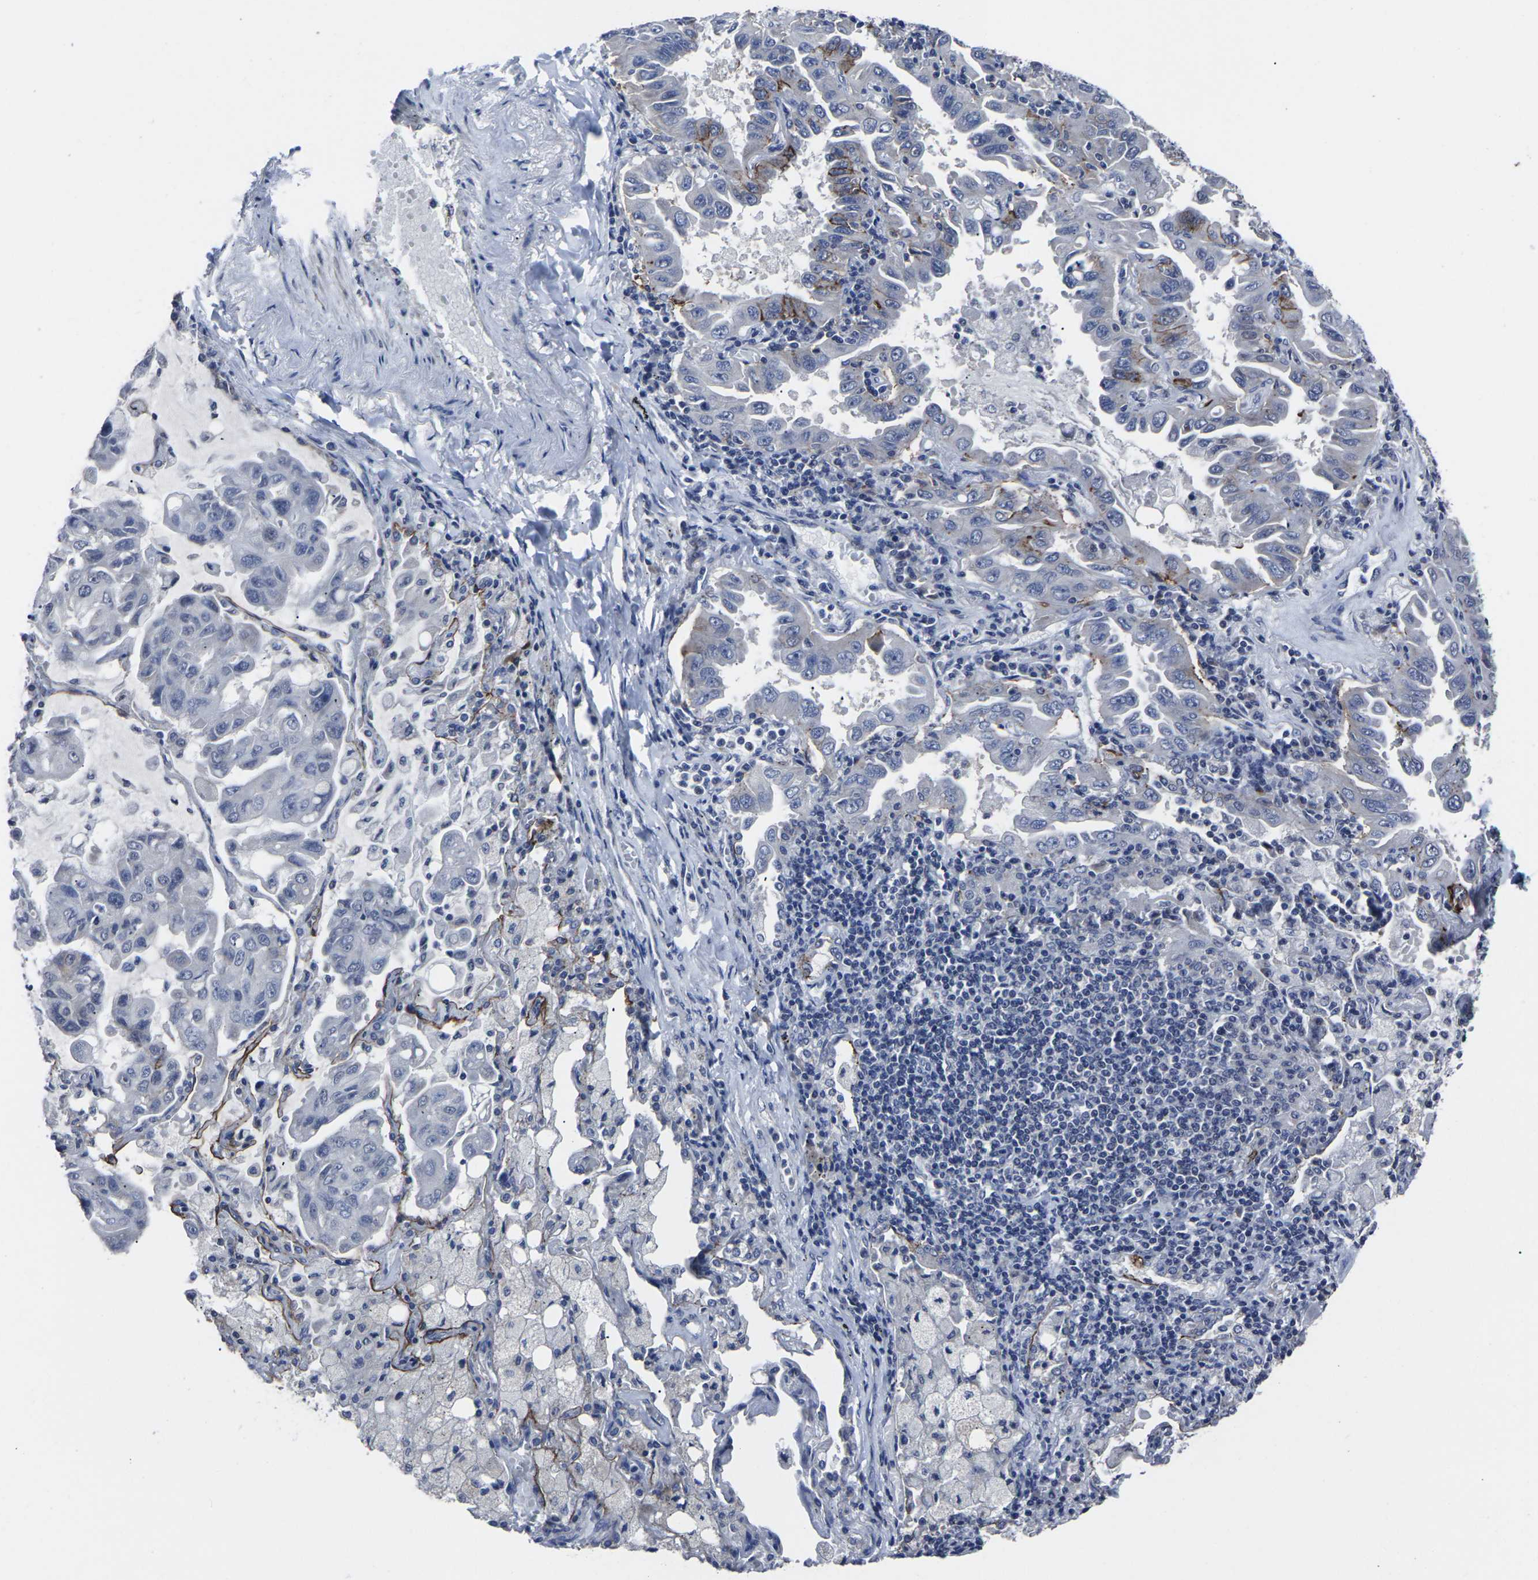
{"staining": {"intensity": "moderate", "quantity": "<25%", "location": "cytoplasmic/membranous"}, "tissue": "lung cancer", "cell_type": "Tumor cells", "image_type": "cancer", "snomed": [{"axis": "morphology", "description": "Adenocarcinoma, NOS"}, {"axis": "topography", "description": "Lung"}], "caption": "Immunohistochemical staining of human lung cancer displays moderate cytoplasmic/membranous protein positivity in approximately <25% of tumor cells. (Brightfield microscopy of DAB IHC at high magnification).", "gene": "MSANTD4", "patient": {"sex": "male", "age": 64}}